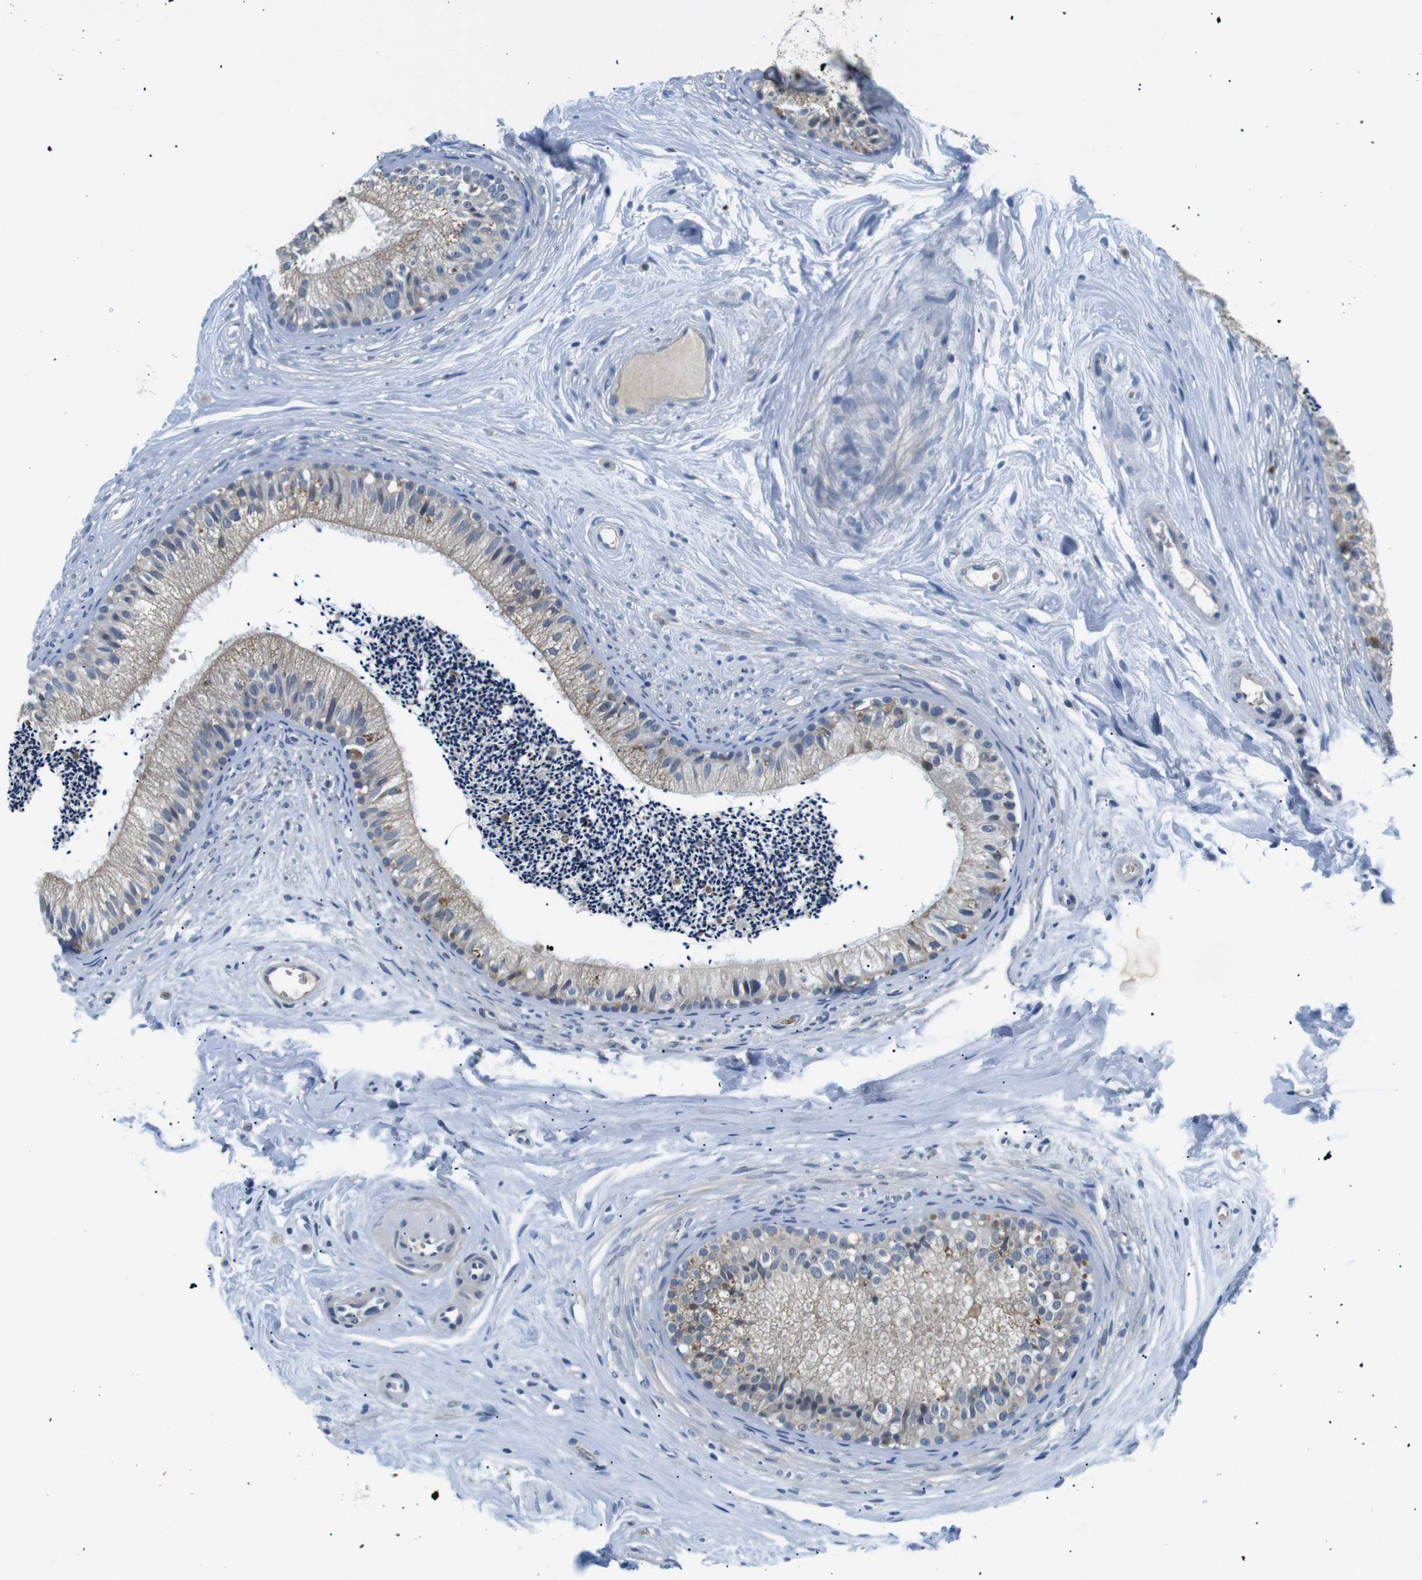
{"staining": {"intensity": "weak", "quantity": ">75%", "location": "cytoplasmic/membranous"}, "tissue": "epididymis", "cell_type": "Glandular cells", "image_type": "normal", "snomed": [{"axis": "morphology", "description": "Normal tissue, NOS"}, {"axis": "topography", "description": "Epididymis"}], "caption": "Approximately >75% of glandular cells in benign epididymis demonstrate weak cytoplasmic/membranous protein expression as visualized by brown immunohistochemical staining.", "gene": "WSCD1", "patient": {"sex": "male", "age": 56}}